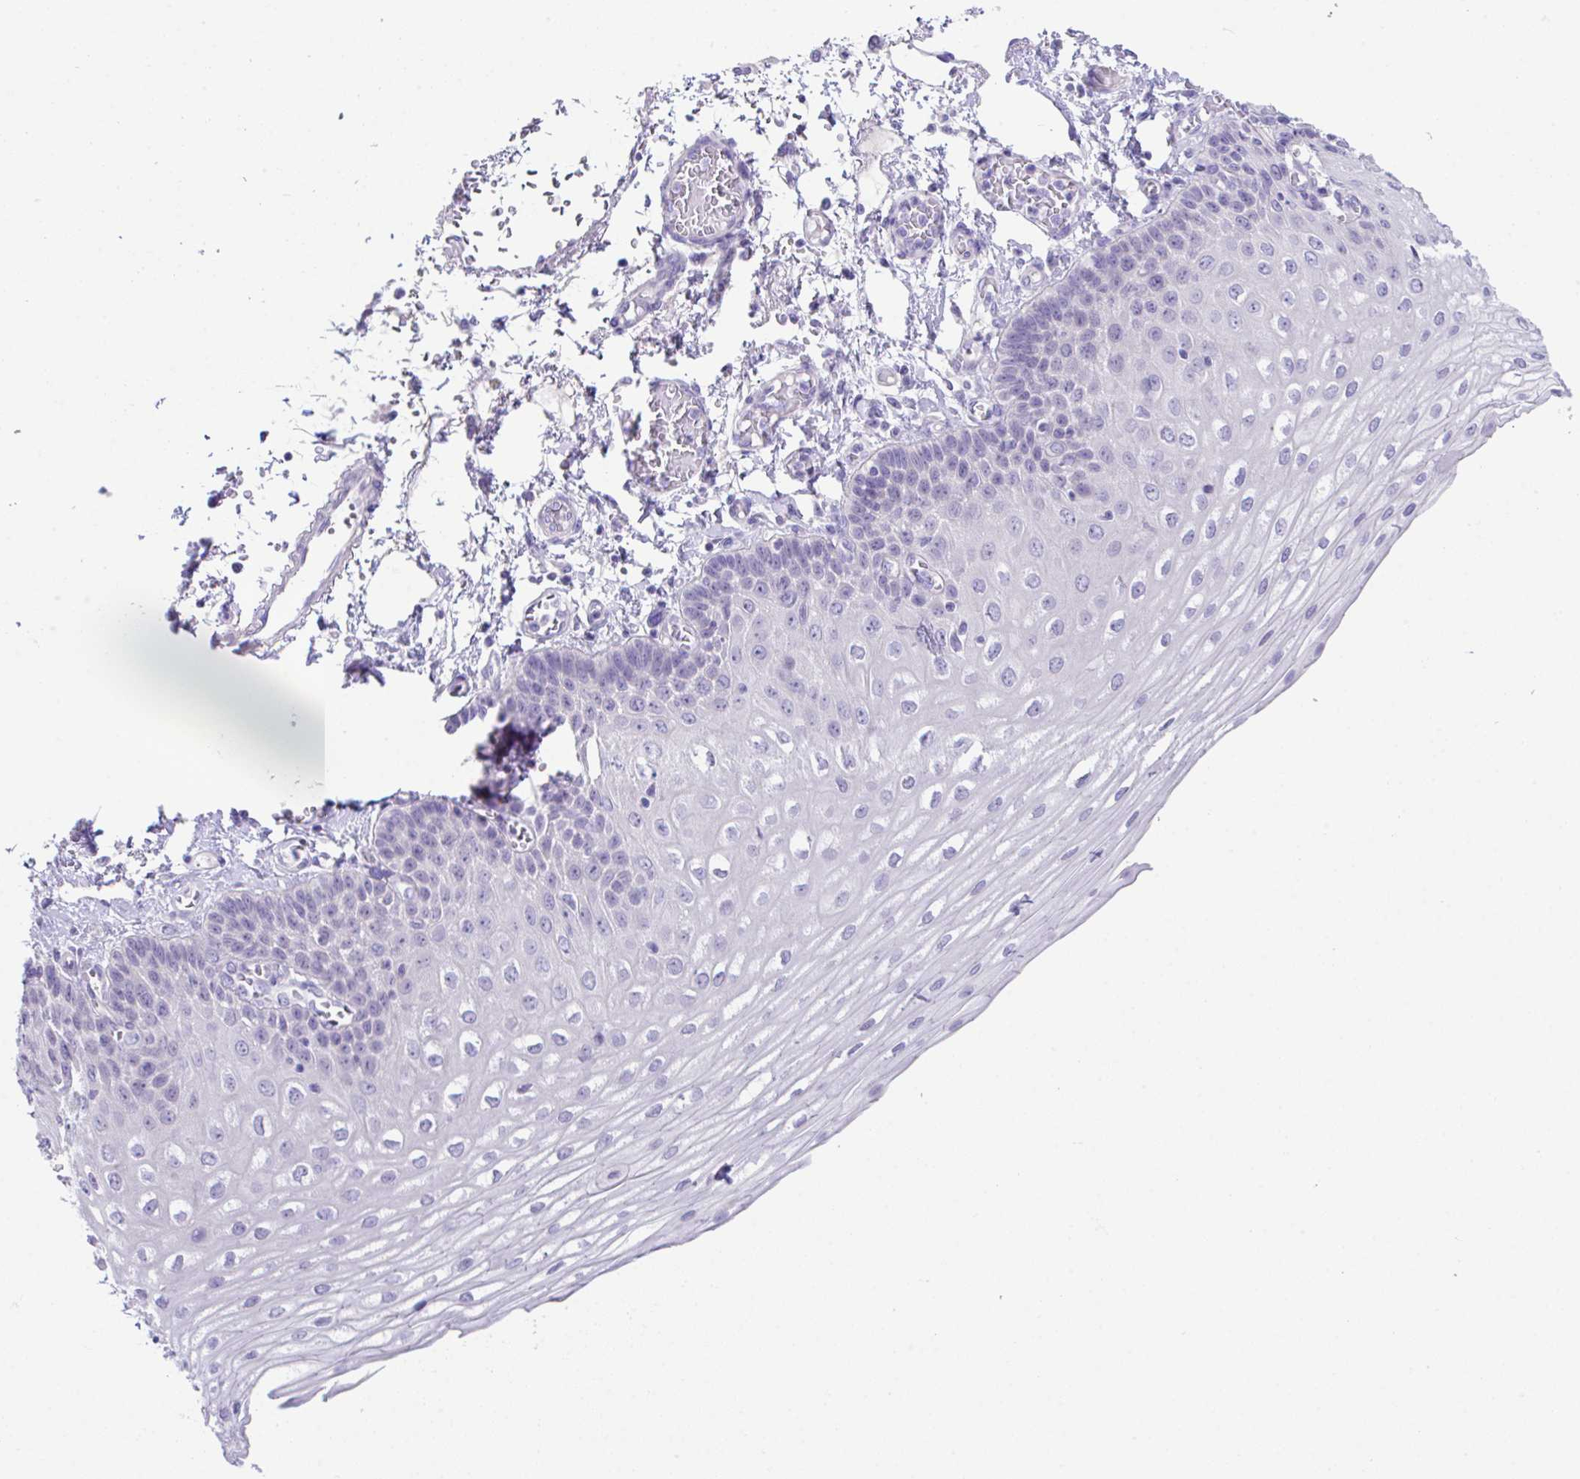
{"staining": {"intensity": "negative", "quantity": "none", "location": "none"}, "tissue": "esophagus", "cell_type": "Squamous epithelial cells", "image_type": "normal", "snomed": [{"axis": "morphology", "description": "Normal tissue, NOS"}, {"axis": "morphology", "description": "Adenocarcinoma, NOS"}, {"axis": "topography", "description": "Esophagus"}], "caption": "Protein analysis of unremarkable esophagus shows no significant expression in squamous epithelial cells.", "gene": "HACD4", "patient": {"sex": "male", "age": 81}}